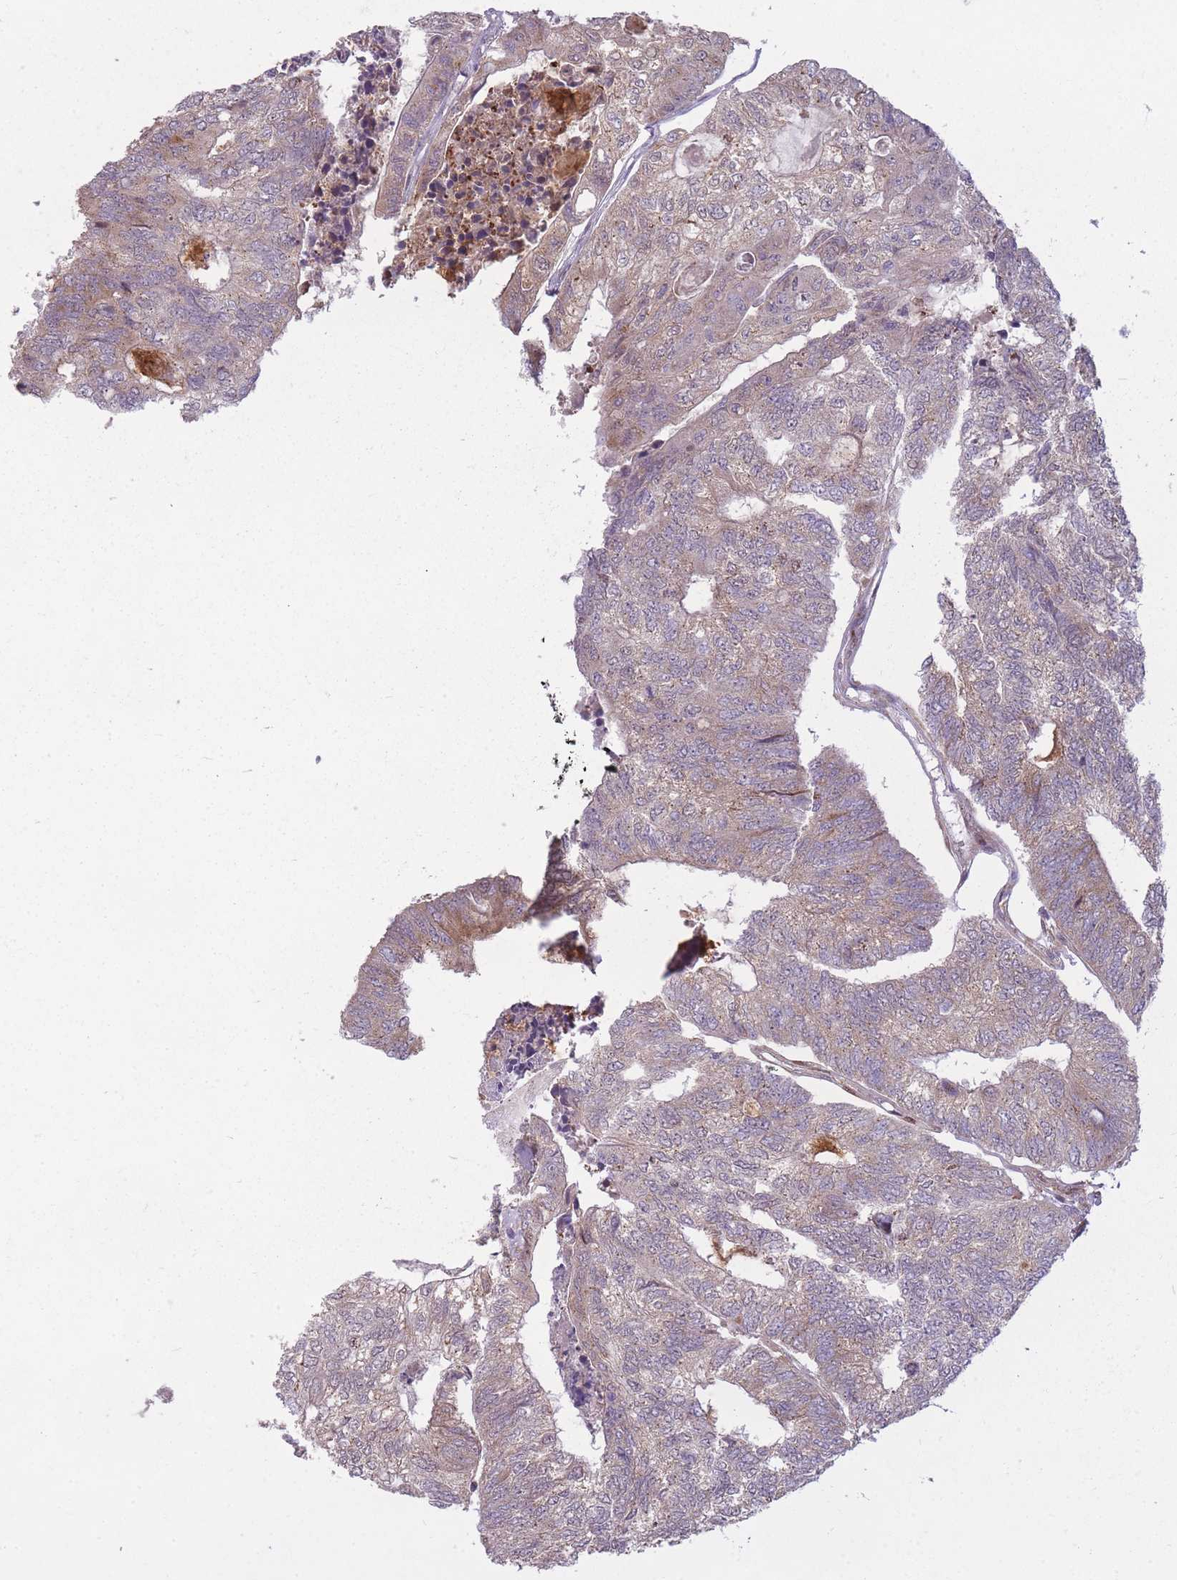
{"staining": {"intensity": "weak", "quantity": "25%-75%", "location": "cytoplasmic/membranous"}, "tissue": "colorectal cancer", "cell_type": "Tumor cells", "image_type": "cancer", "snomed": [{"axis": "morphology", "description": "Adenocarcinoma, NOS"}, {"axis": "topography", "description": "Colon"}], "caption": "Immunohistochemistry image of human colorectal cancer (adenocarcinoma) stained for a protein (brown), which reveals low levels of weak cytoplasmic/membranous positivity in about 25%-75% of tumor cells.", "gene": "LGALS9", "patient": {"sex": "female", "age": 67}}